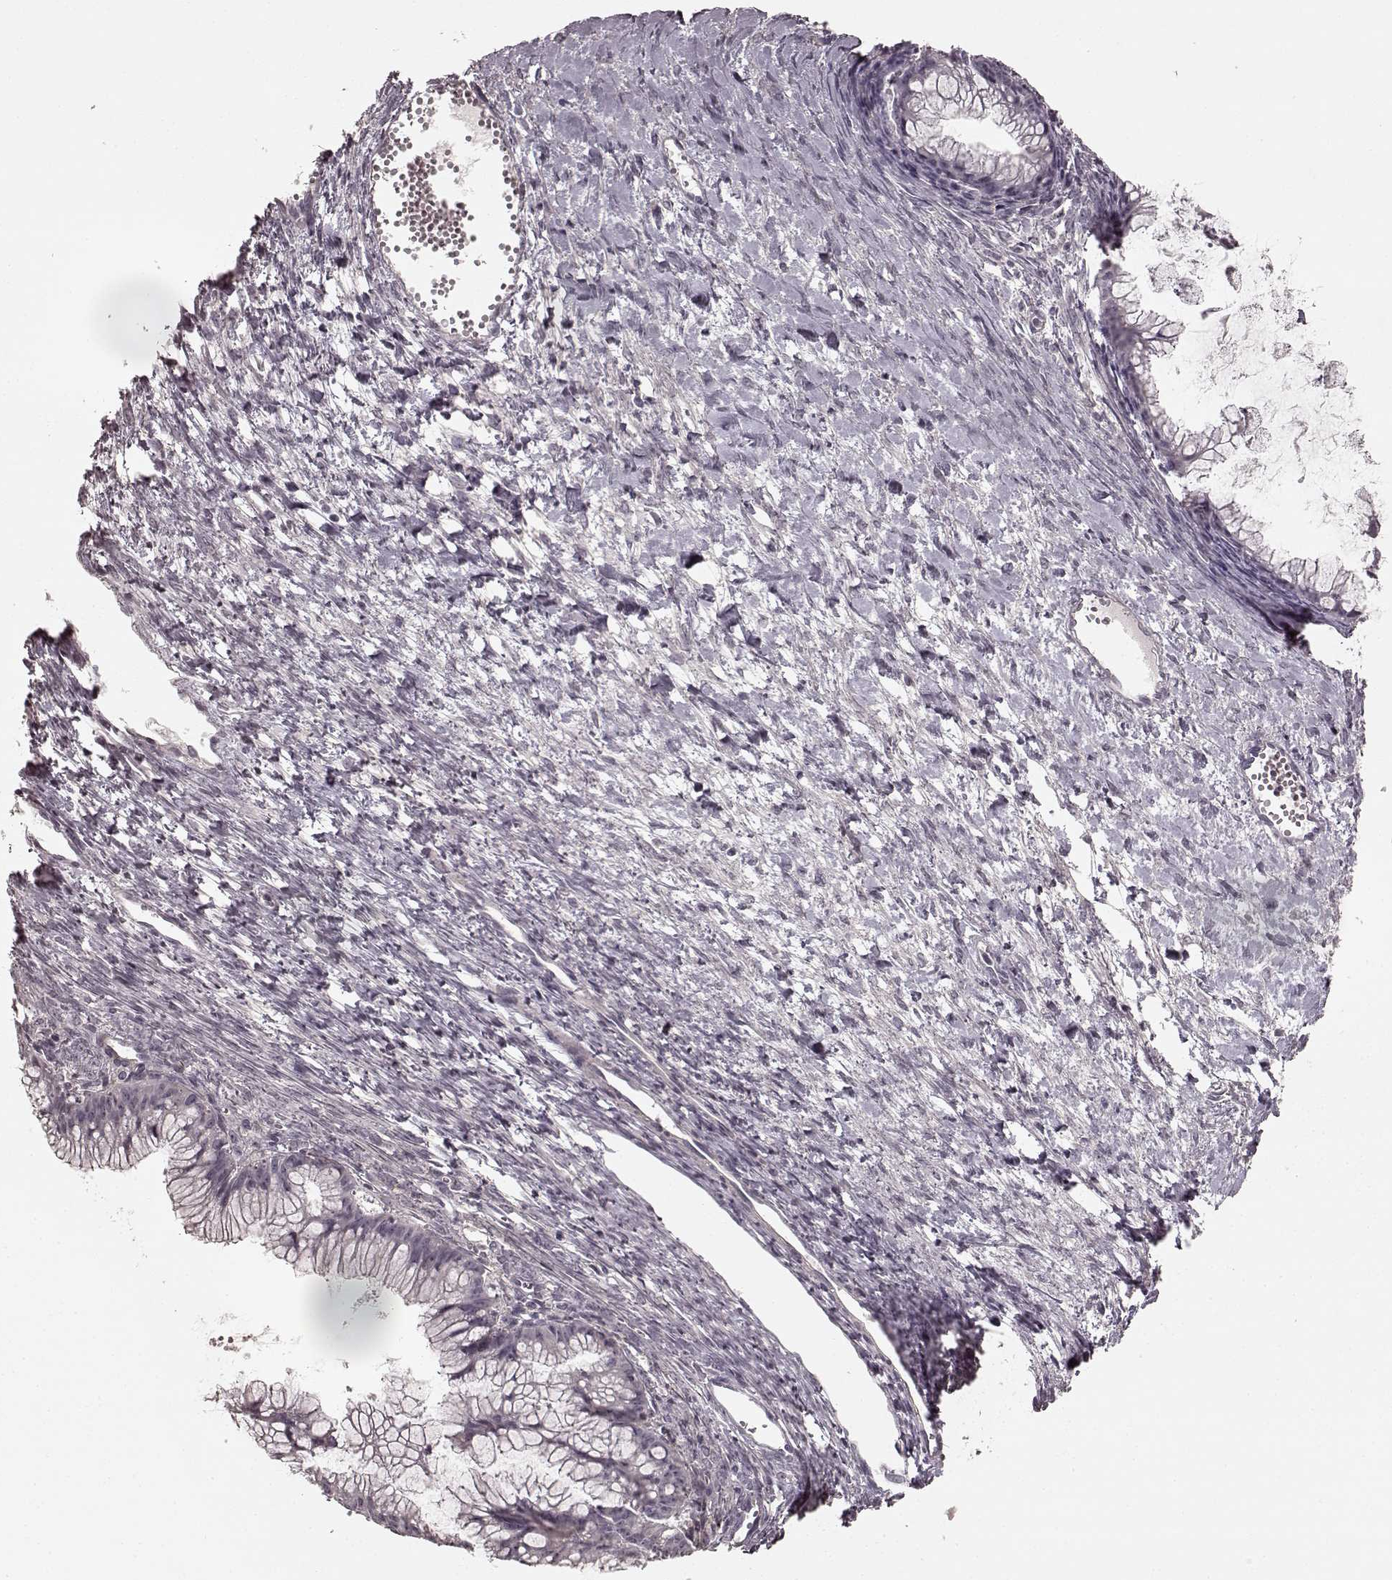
{"staining": {"intensity": "negative", "quantity": "none", "location": "none"}, "tissue": "ovarian cancer", "cell_type": "Tumor cells", "image_type": "cancer", "snomed": [{"axis": "morphology", "description": "Cystadenocarcinoma, mucinous, NOS"}, {"axis": "topography", "description": "Ovary"}], "caption": "DAB (3,3'-diaminobenzidine) immunohistochemical staining of mucinous cystadenocarcinoma (ovarian) displays no significant expression in tumor cells.", "gene": "PRKCE", "patient": {"sex": "female", "age": 41}}